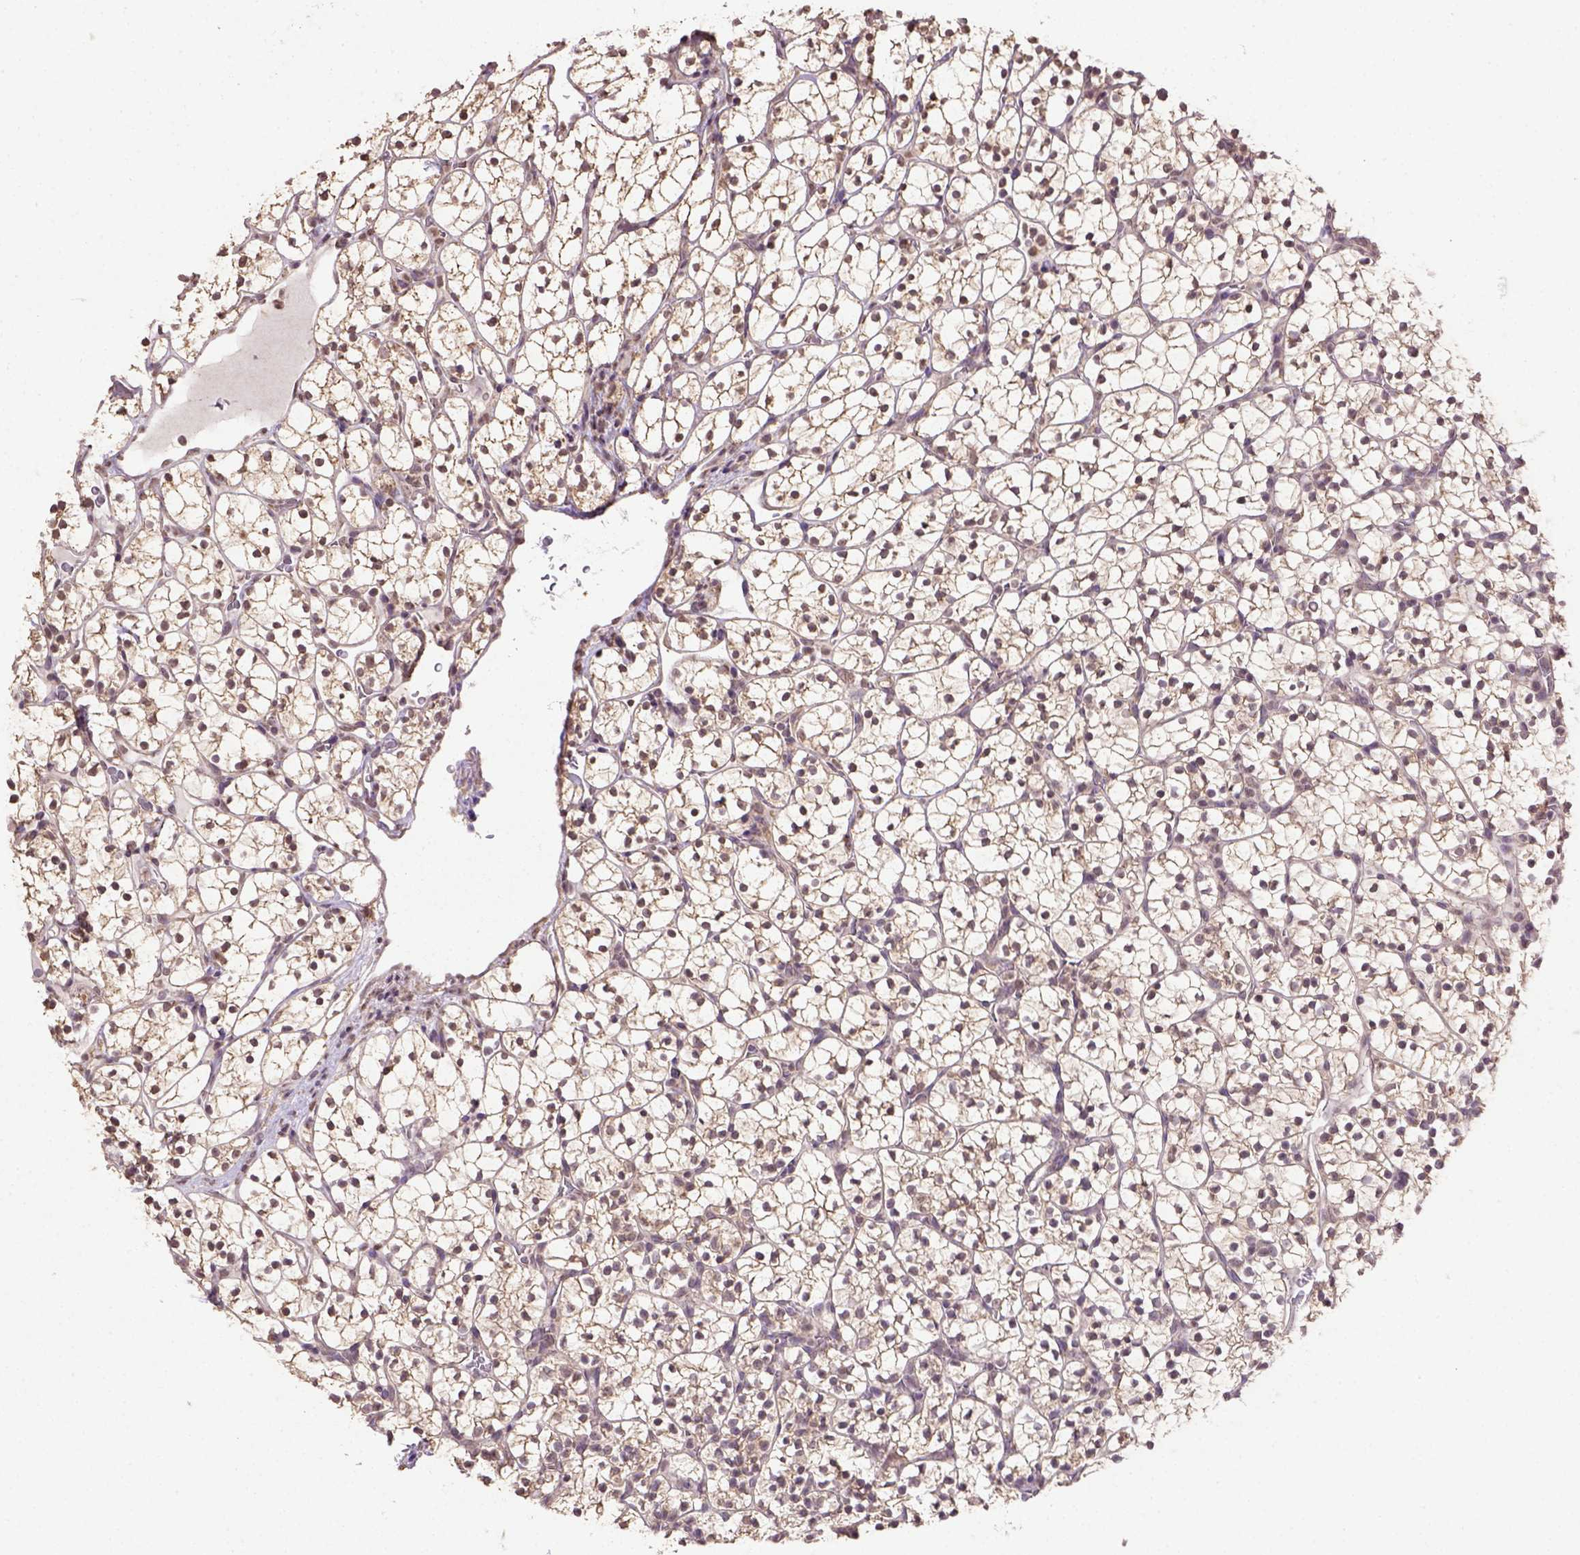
{"staining": {"intensity": "moderate", "quantity": ">75%", "location": "cytoplasmic/membranous"}, "tissue": "renal cancer", "cell_type": "Tumor cells", "image_type": "cancer", "snomed": [{"axis": "morphology", "description": "Adenocarcinoma, NOS"}, {"axis": "topography", "description": "Kidney"}], "caption": "IHC of renal adenocarcinoma shows medium levels of moderate cytoplasmic/membranous staining in about >75% of tumor cells. Using DAB (3,3'-diaminobenzidine) (brown) and hematoxylin (blue) stains, captured at high magnification using brightfield microscopy.", "gene": "NUDT10", "patient": {"sex": "female", "age": 89}}